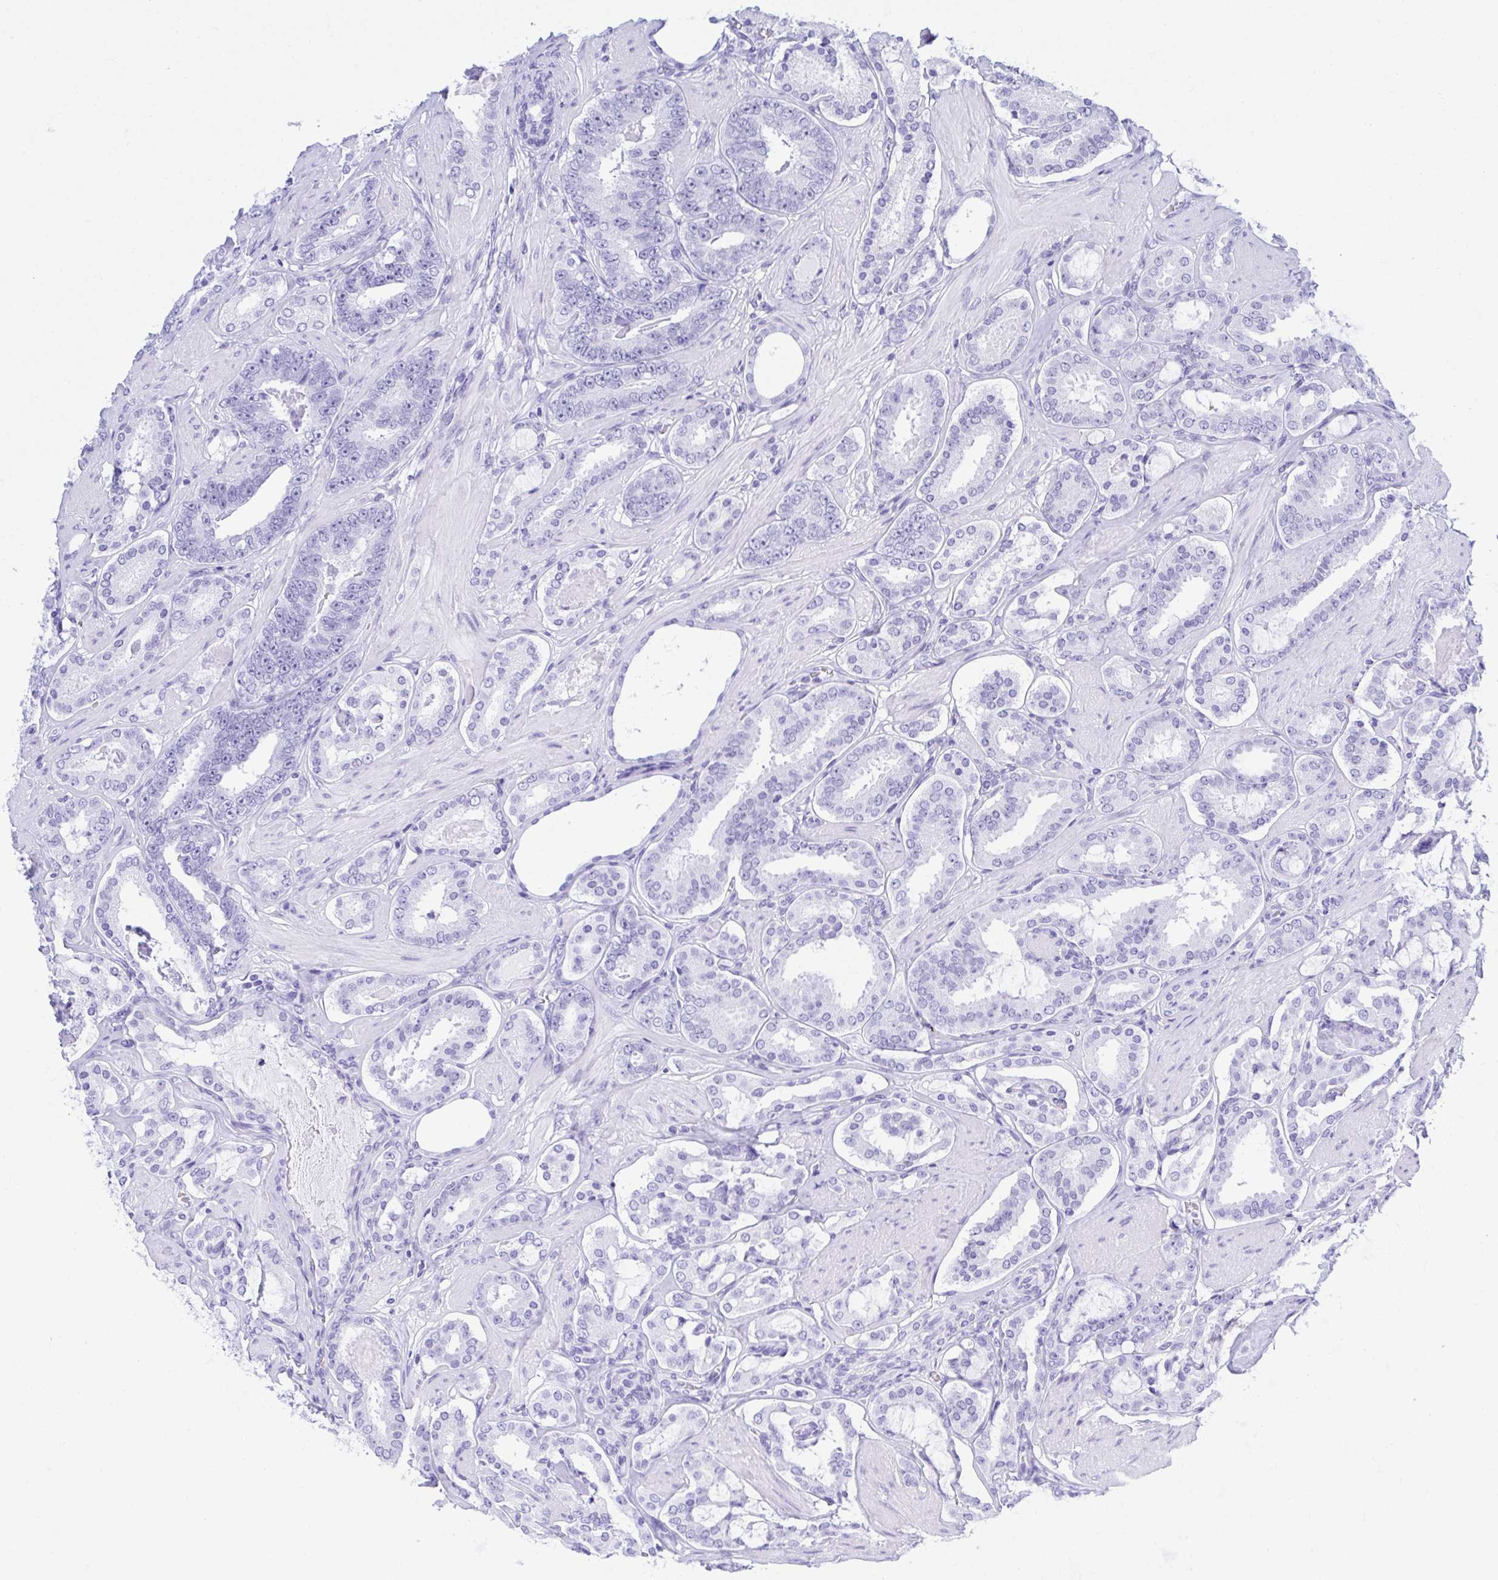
{"staining": {"intensity": "negative", "quantity": "none", "location": "none"}, "tissue": "prostate cancer", "cell_type": "Tumor cells", "image_type": "cancer", "snomed": [{"axis": "morphology", "description": "Adenocarcinoma, High grade"}, {"axis": "topography", "description": "Prostate"}], "caption": "A photomicrograph of human prostate cancer (adenocarcinoma (high-grade)) is negative for staining in tumor cells.", "gene": "THOP1", "patient": {"sex": "male", "age": 63}}